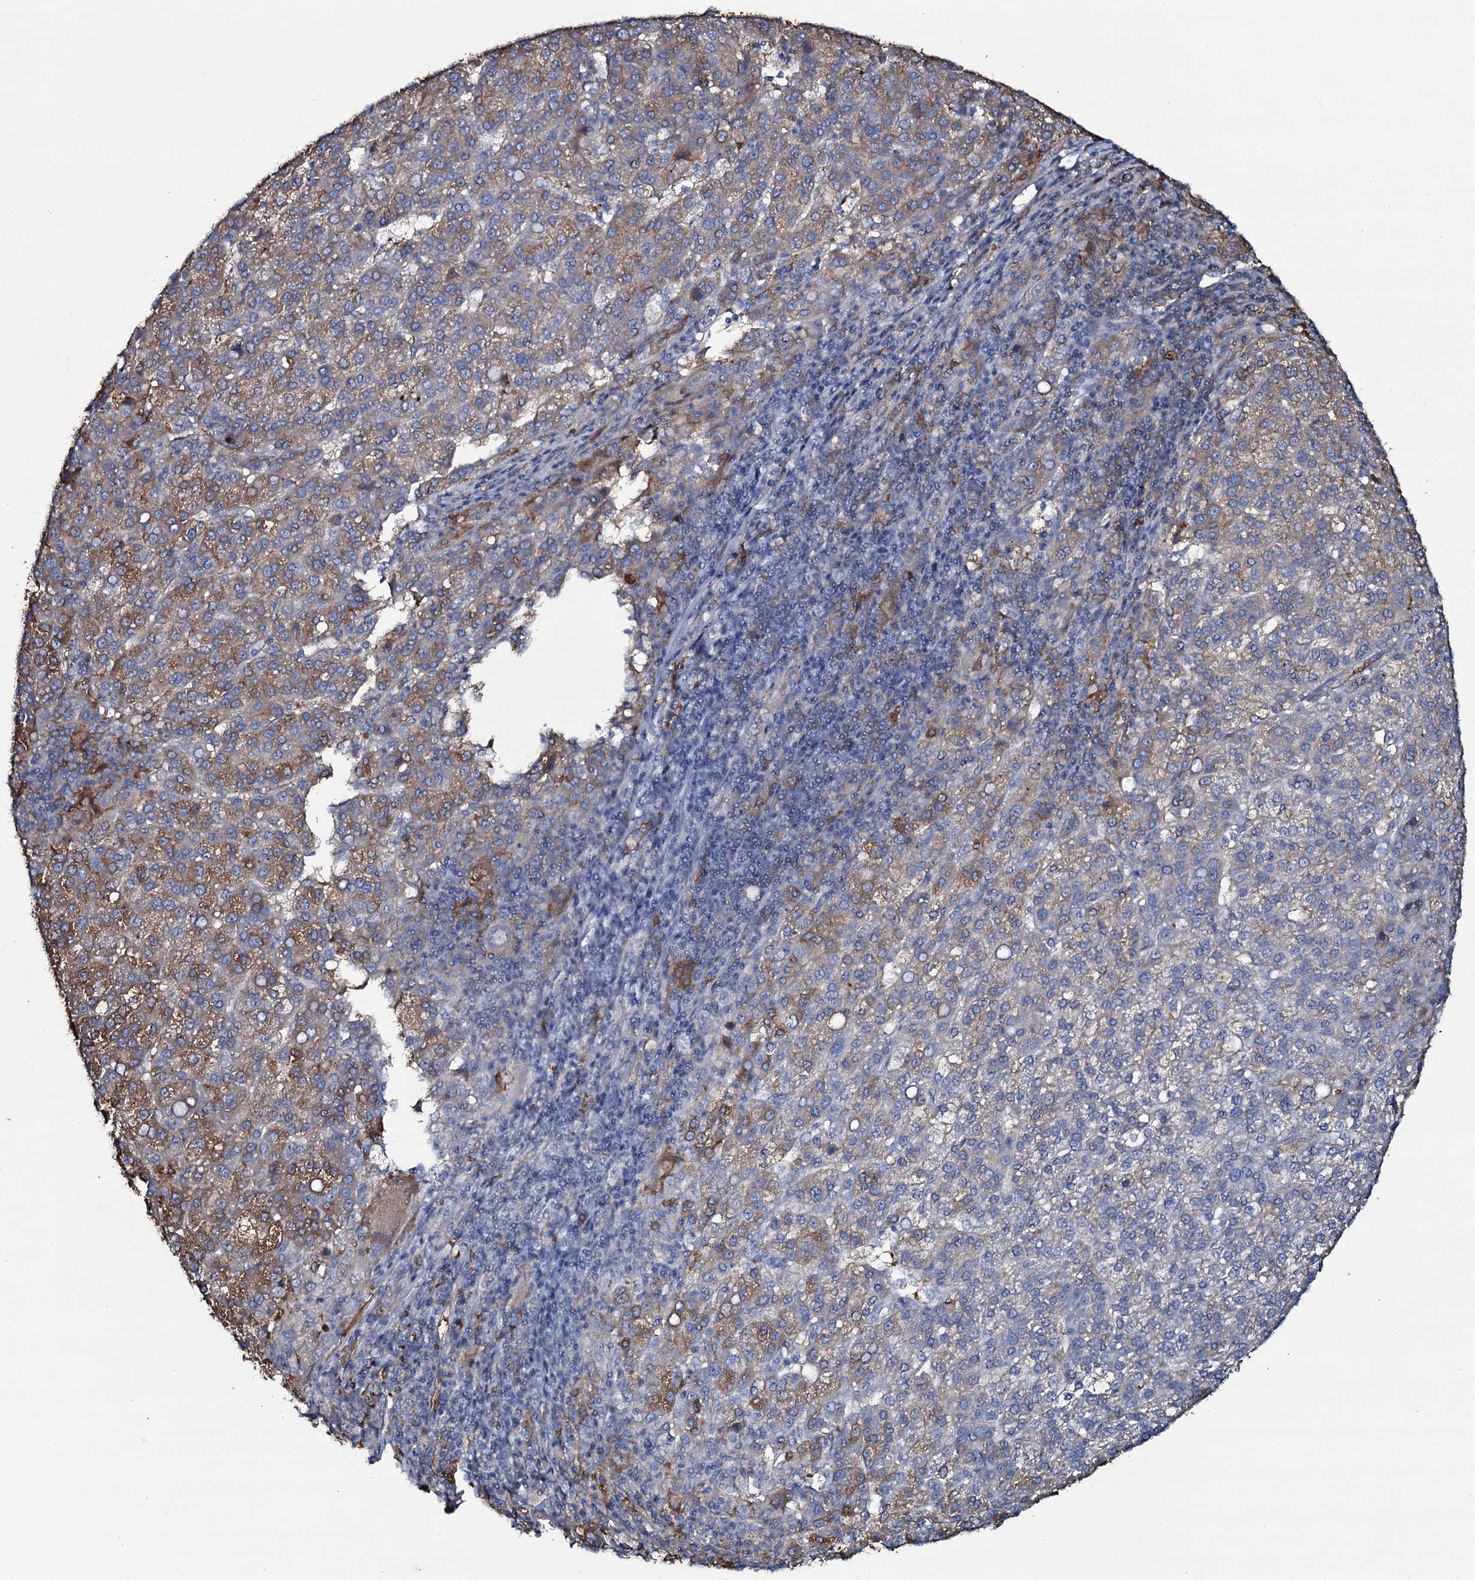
{"staining": {"intensity": "moderate", "quantity": "25%-75%", "location": "cytoplasmic/membranous"}, "tissue": "liver cancer", "cell_type": "Tumor cells", "image_type": "cancer", "snomed": [{"axis": "morphology", "description": "Carcinoma, Hepatocellular, NOS"}, {"axis": "topography", "description": "Liver"}], "caption": "Liver cancer (hepatocellular carcinoma) tissue displays moderate cytoplasmic/membranous staining in approximately 25%-75% of tumor cells", "gene": "EDN1", "patient": {"sex": "female", "age": 58}}